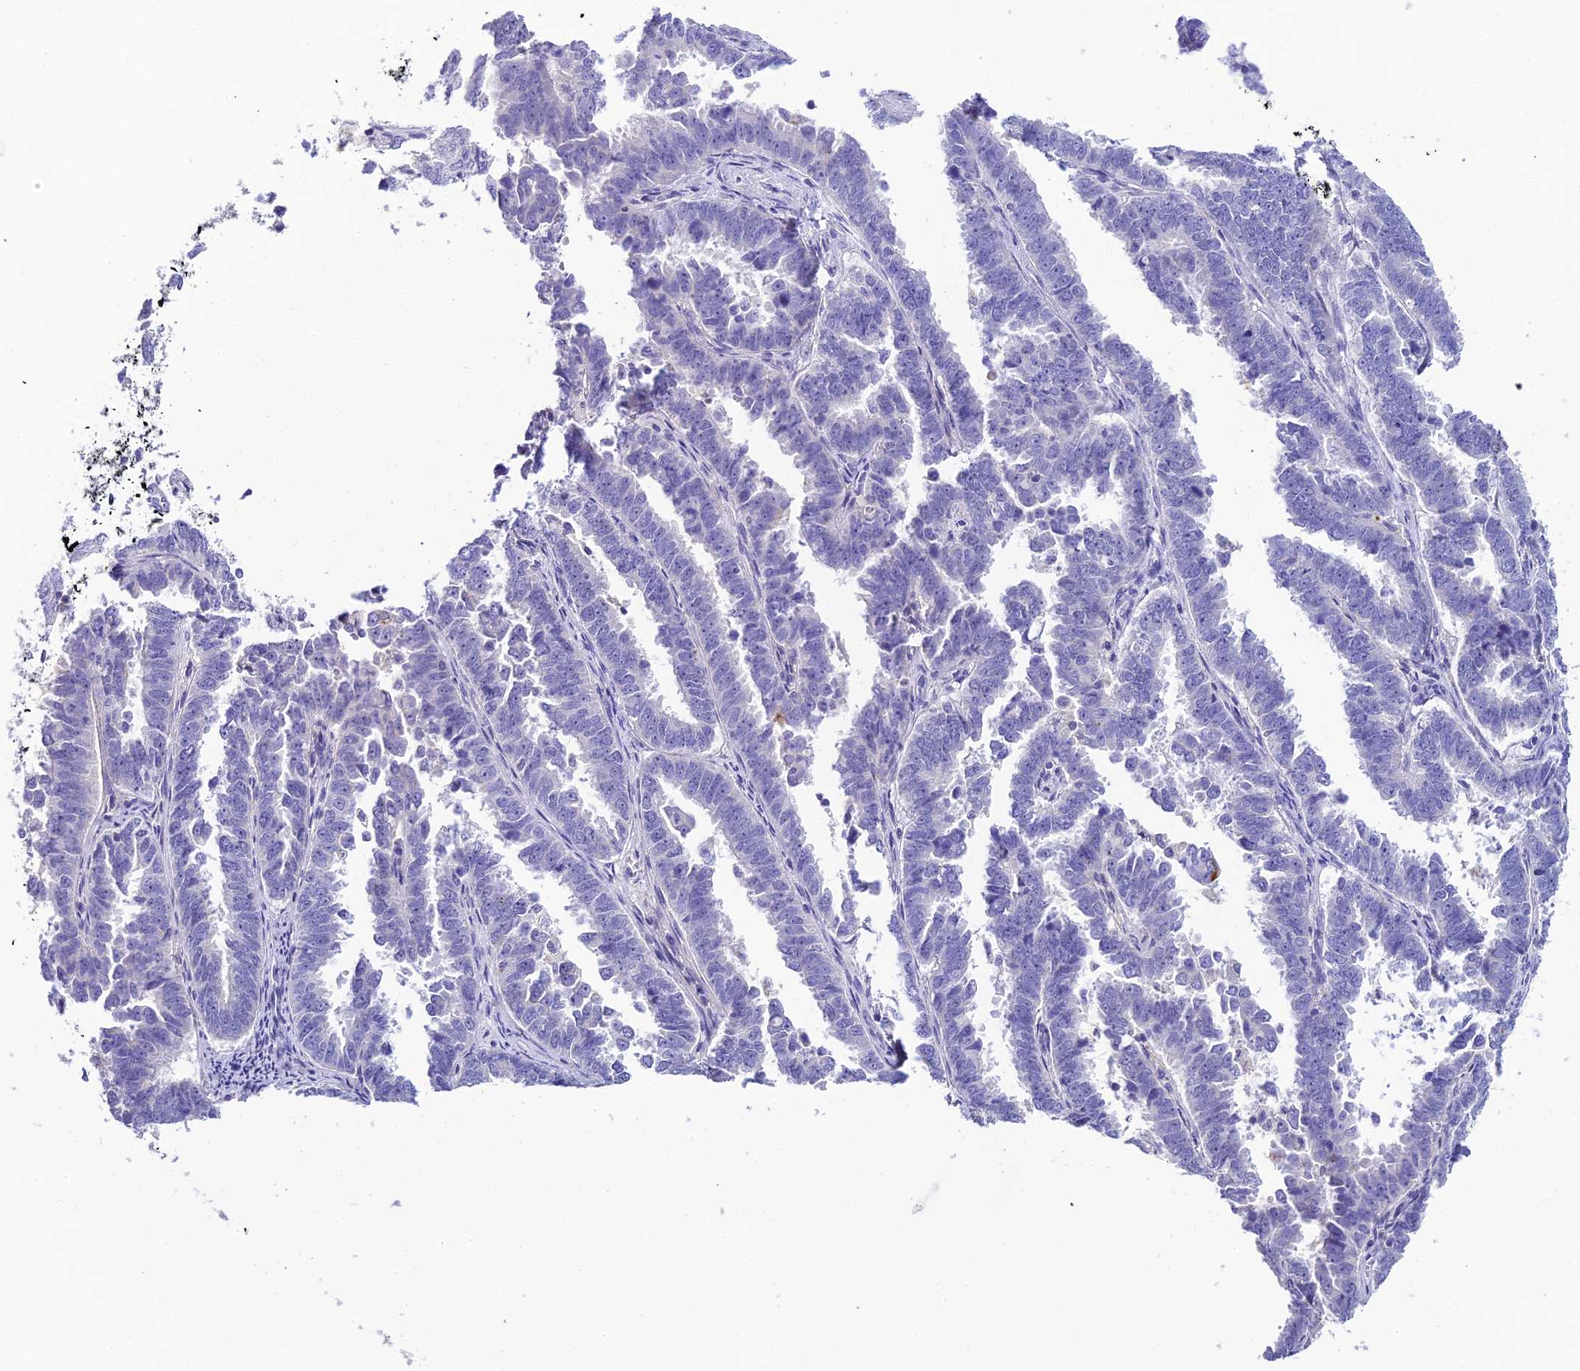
{"staining": {"intensity": "negative", "quantity": "none", "location": "none"}, "tissue": "endometrial cancer", "cell_type": "Tumor cells", "image_type": "cancer", "snomed": [{"axis": "morphology", "description": "Adenocarcinoma, NOS"}, {"axis": "topography", "description": "Endometrium"}], "caption": "IHC micrograph of adenocarcinoma (endometrial) stained for a protein (brown), which exhibits no positivity in tumor cells.", "gene": "C12orf29", "patient": {"sex": "female", "age": 75}}